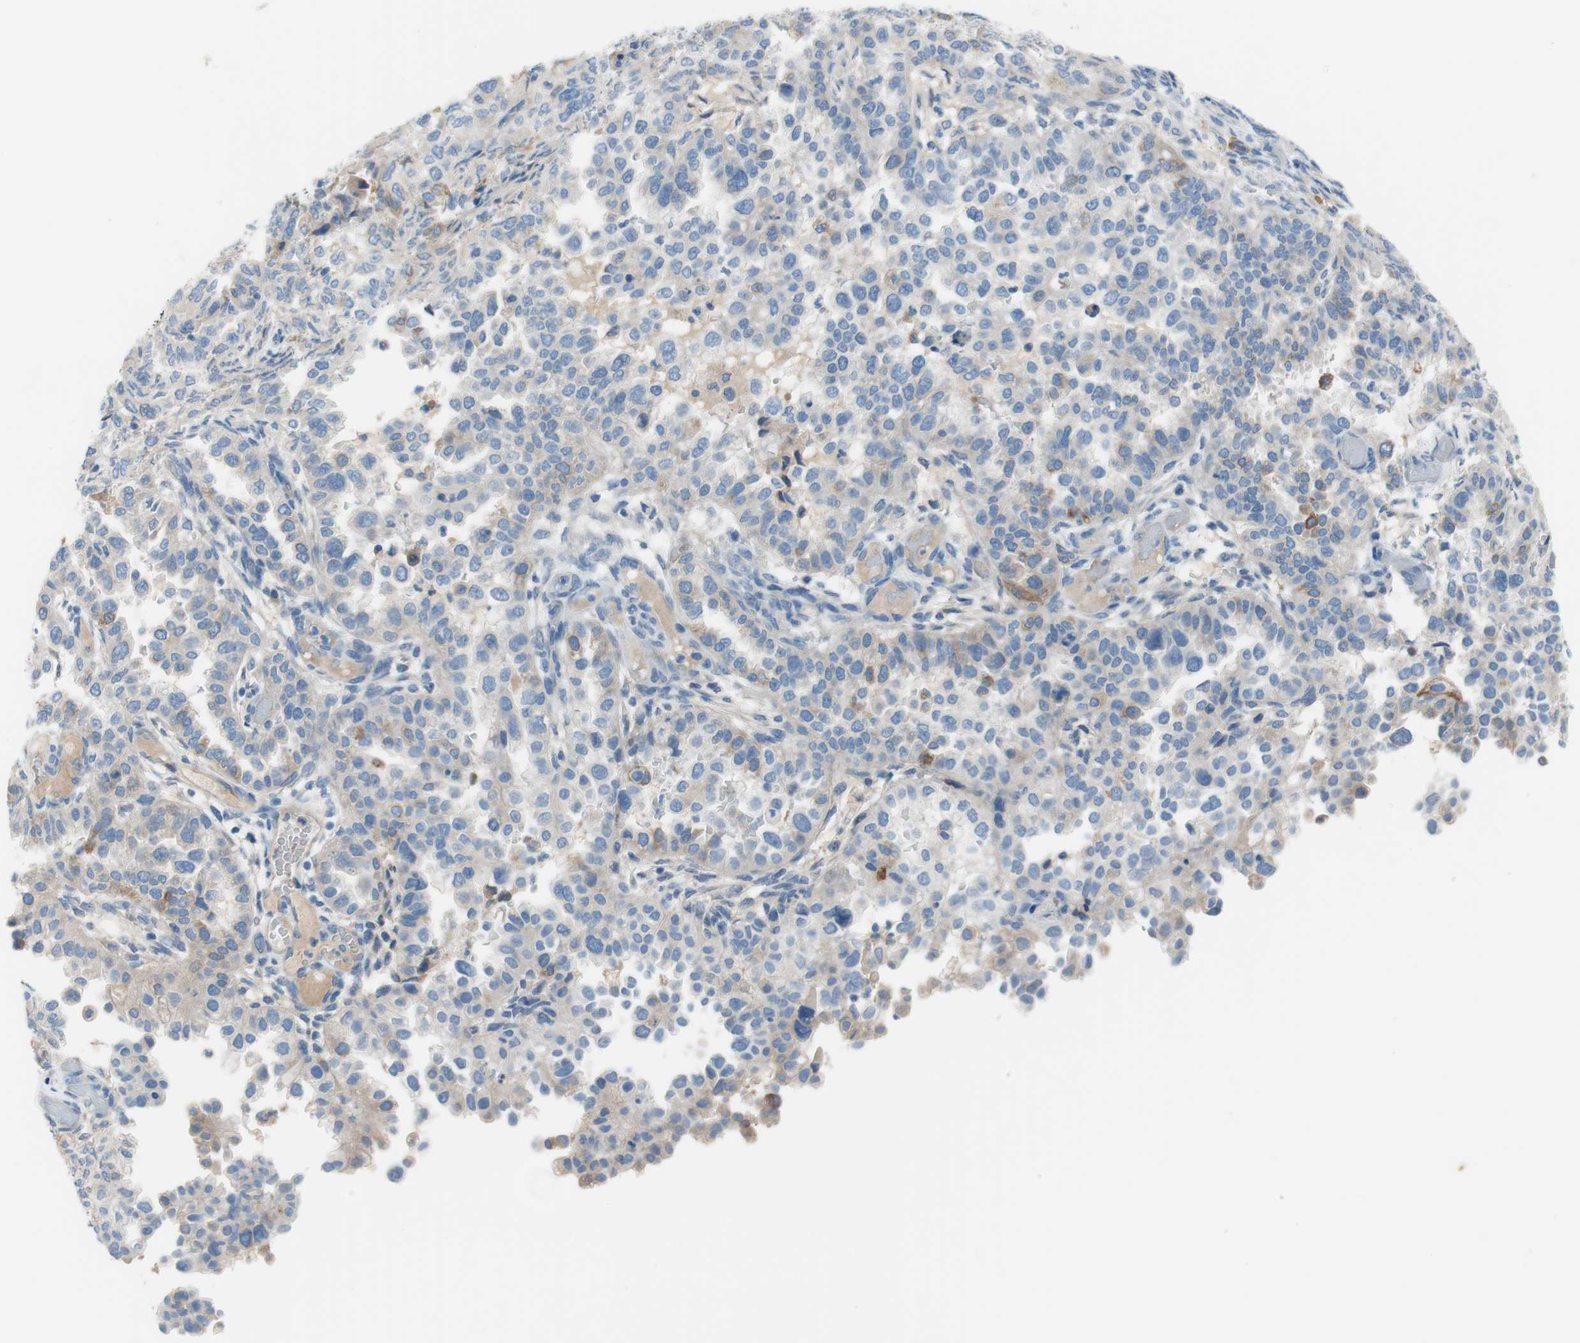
{"staining": {"intensity": "weak", "quantity": "<25%", "location": "cytoplasmic/membranous"}, "tissue": "endometrial cancer", "cell_type": "Tumor cells", "image_type": "cancer", "snomed": [{"axis": "morphology", "description": "Adenocarcinoma, NOS"}, {"axis": "topography", "description": "Endometrium"}], "caption": "Endometrial cancer (adenocarcinoma) was stained to show a protein in brown. There is no significant positivity in tumor cells. (DAB (3,3'-diaminobenzidine) immunohistochemistry, high magnification).", "gene": "FDFT1", "patient": {"sex": "female", "age": 85}}